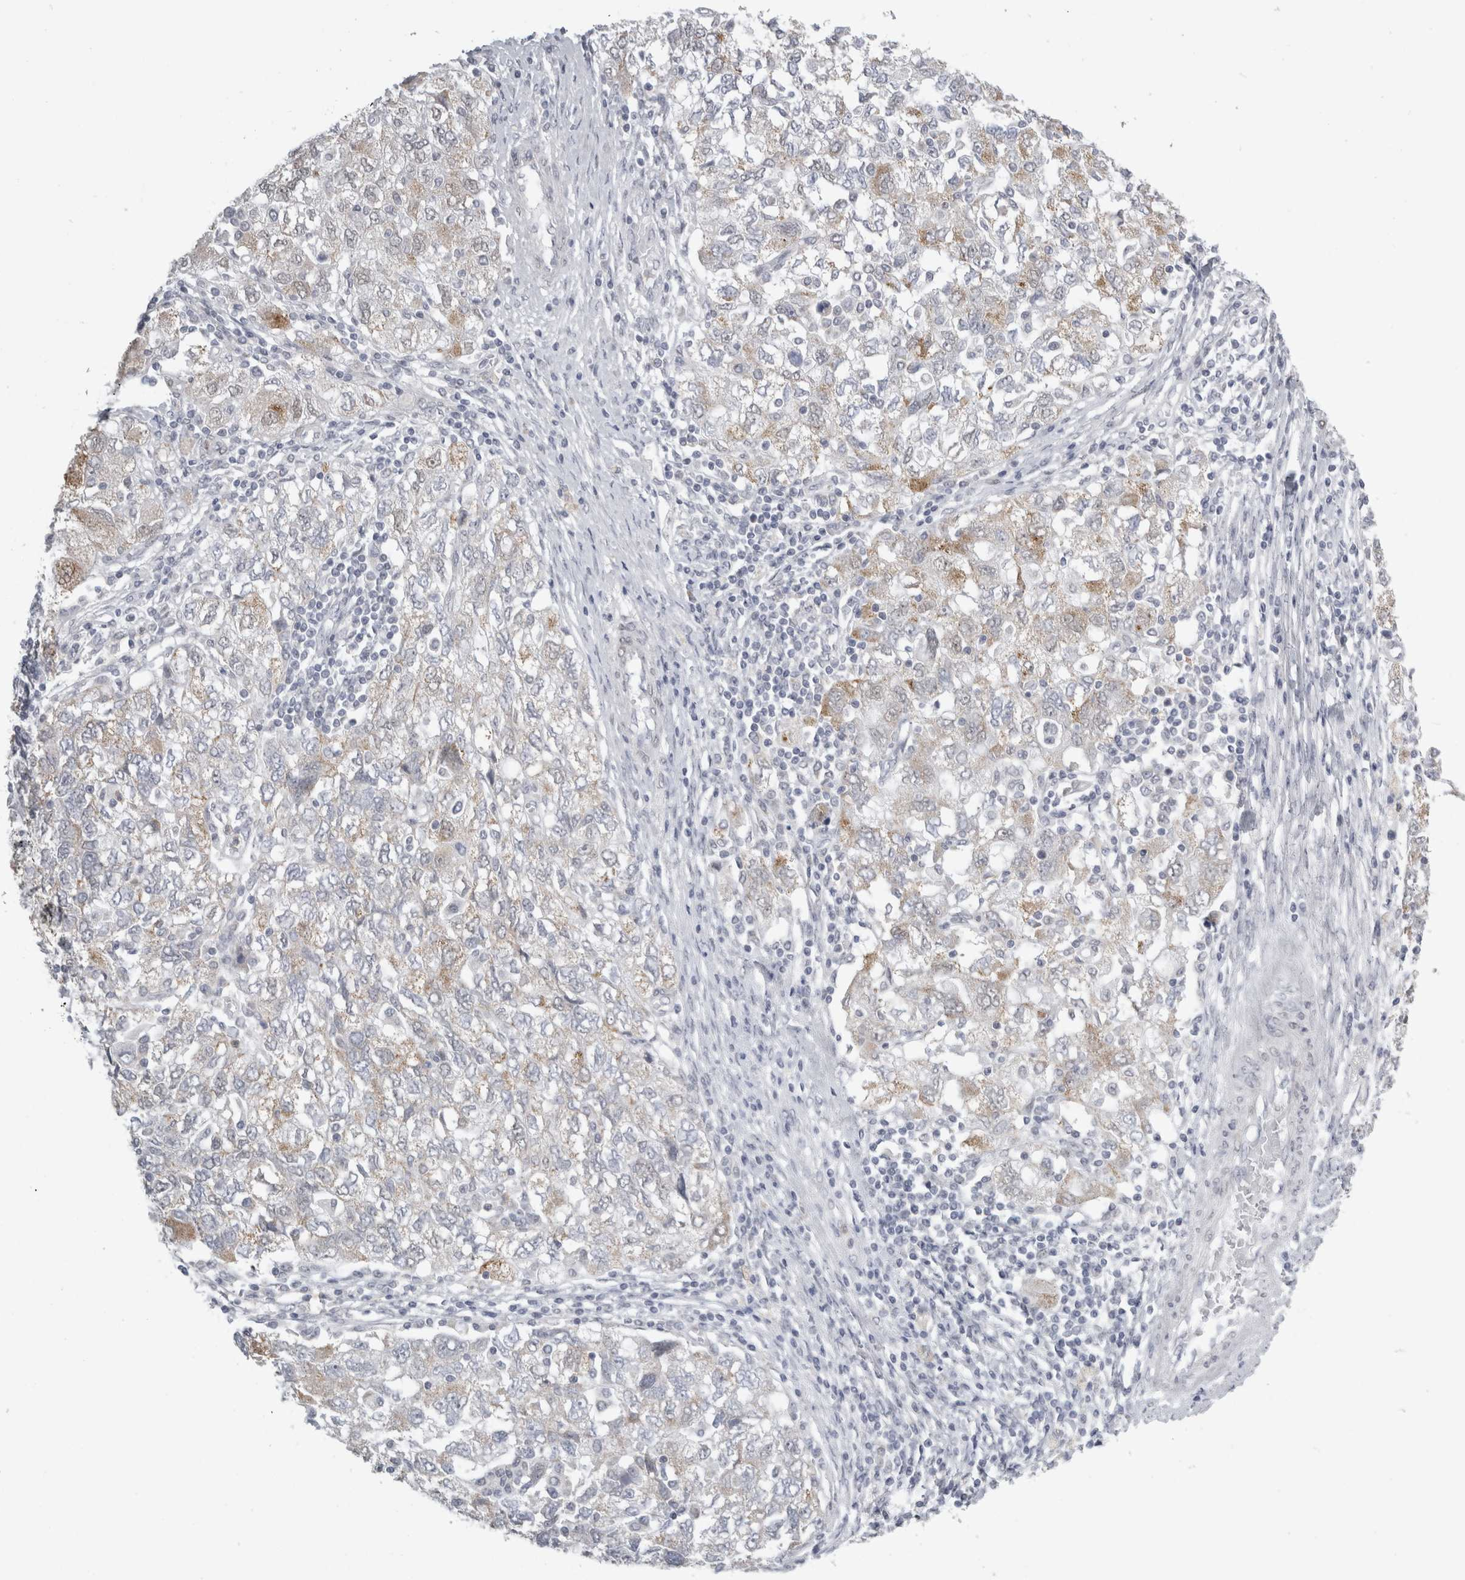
{"staining": {"intensity": "weak", "quantity": "25%-75%", "location": "cytoplasmic/membranous"}, "tissue": "ovarian cancer", "cell_type": "Tumor cells", "image_type": "cancer", "snomed": [{"axis": "morphology", "description": "Carcinoma, NOS"}, {"axis": "morphology", "description": "Cystadenocarcinoma, serous, NOS"}, {"axis": "topography", "description": "Ovary"}], "caption": "Protein expression analysis of human ovarian cancer reveals weak cytoplasmic/membranous staining in approximately 25%-75% of tumor cells.", "gene": "PLIN1", "patient": {"sex": "female", "age": 69}}